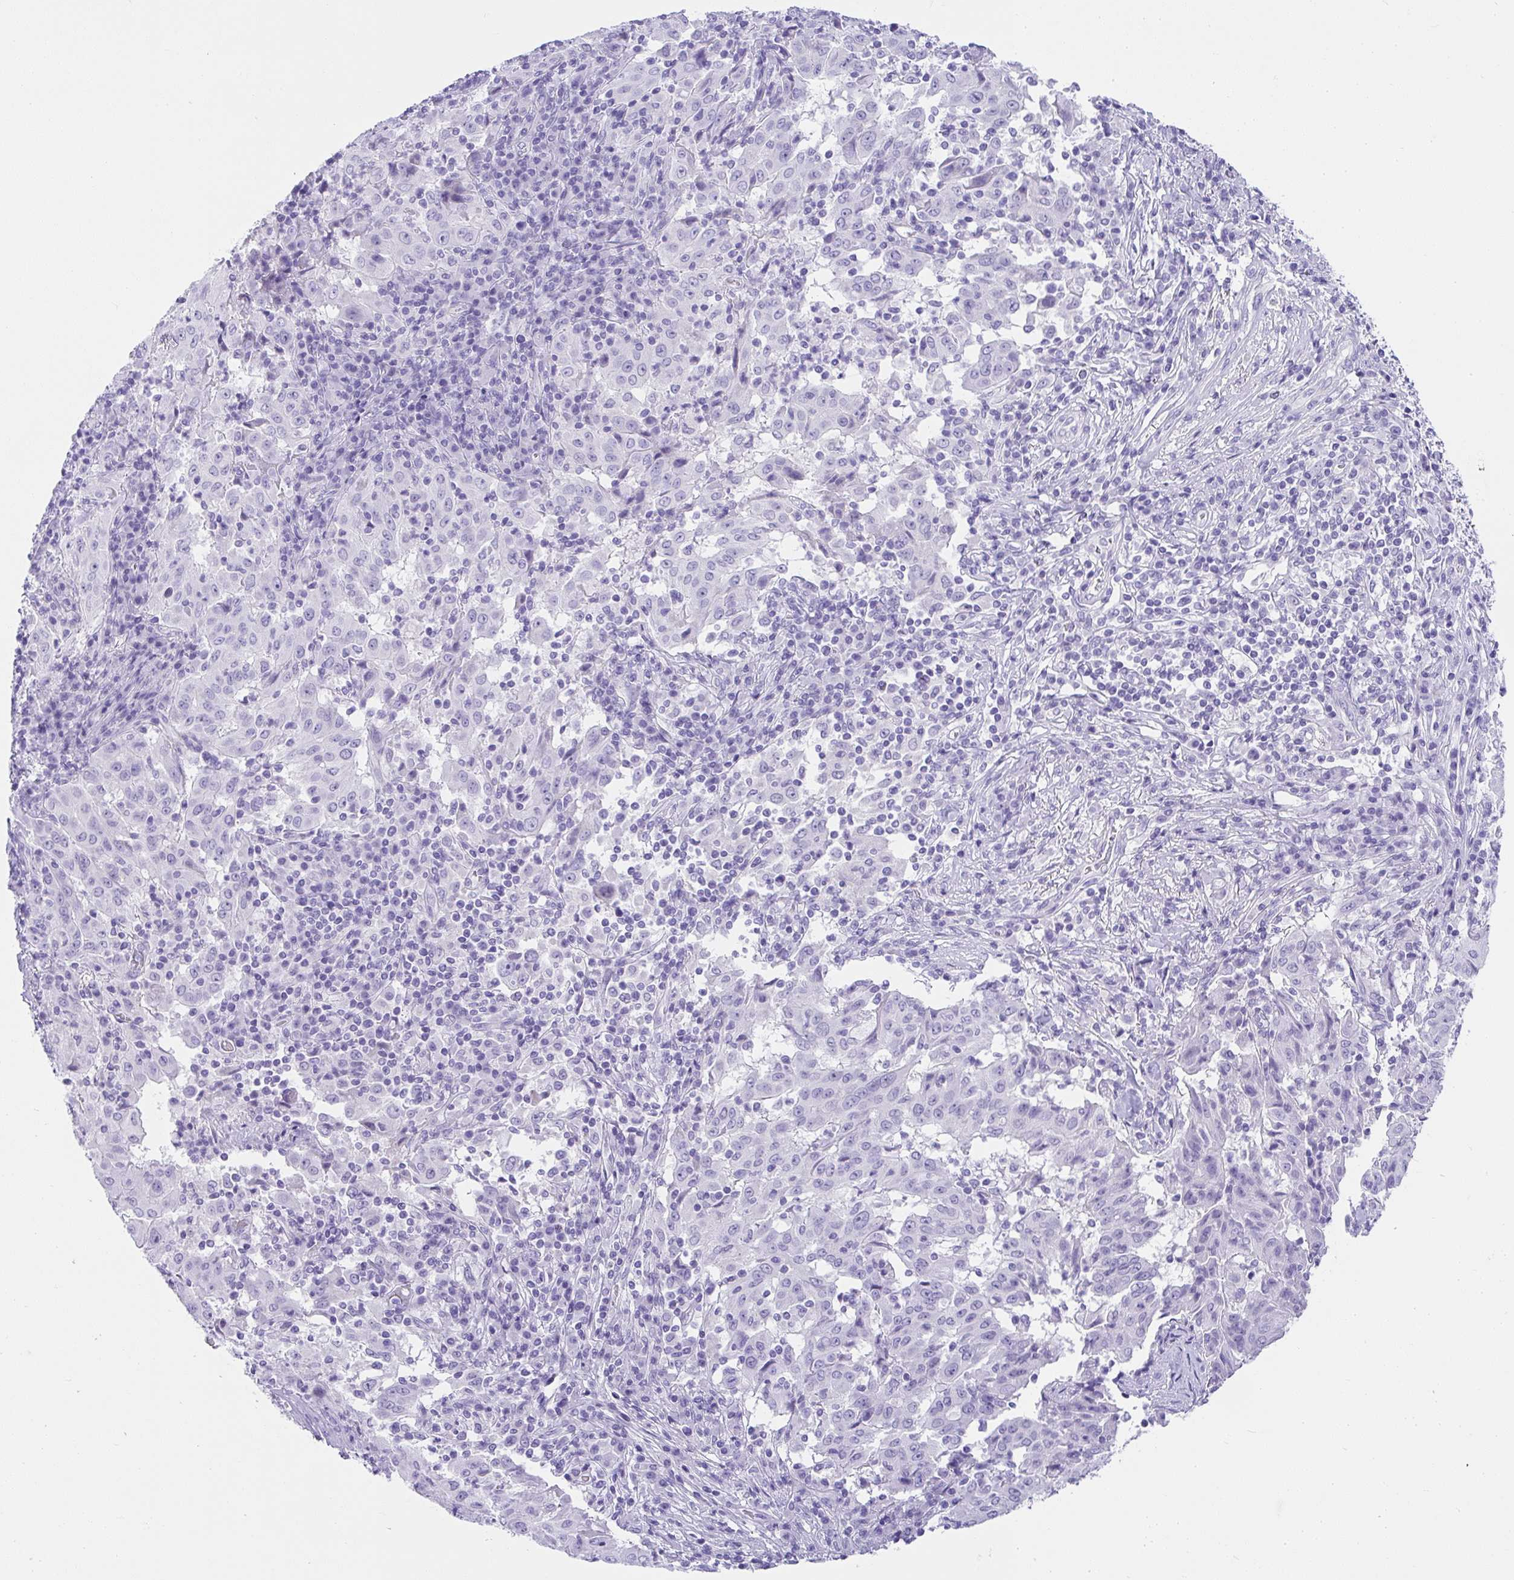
{"staining": {"intensity": "negative", "quantity": "none", "location": "none"}, "tissue": "pancreatic cancer", "cell_type": "Tumor cells", "image_type": "cancer", "snomed": [{"axis": "morphology", "description": "Adenocarcinoma, NOS"}, {"axis": "topography", "description": "Pancreas"}], "caption": "Immunohistochemistry (IHC) micrograph of human pancreatic cancer (adenocarcinoma) stained for a protein (brown), which demonstrates no staining in tumor cells.", "gene": "AVIL", "patient": {"sex": "male", "age": 63}}